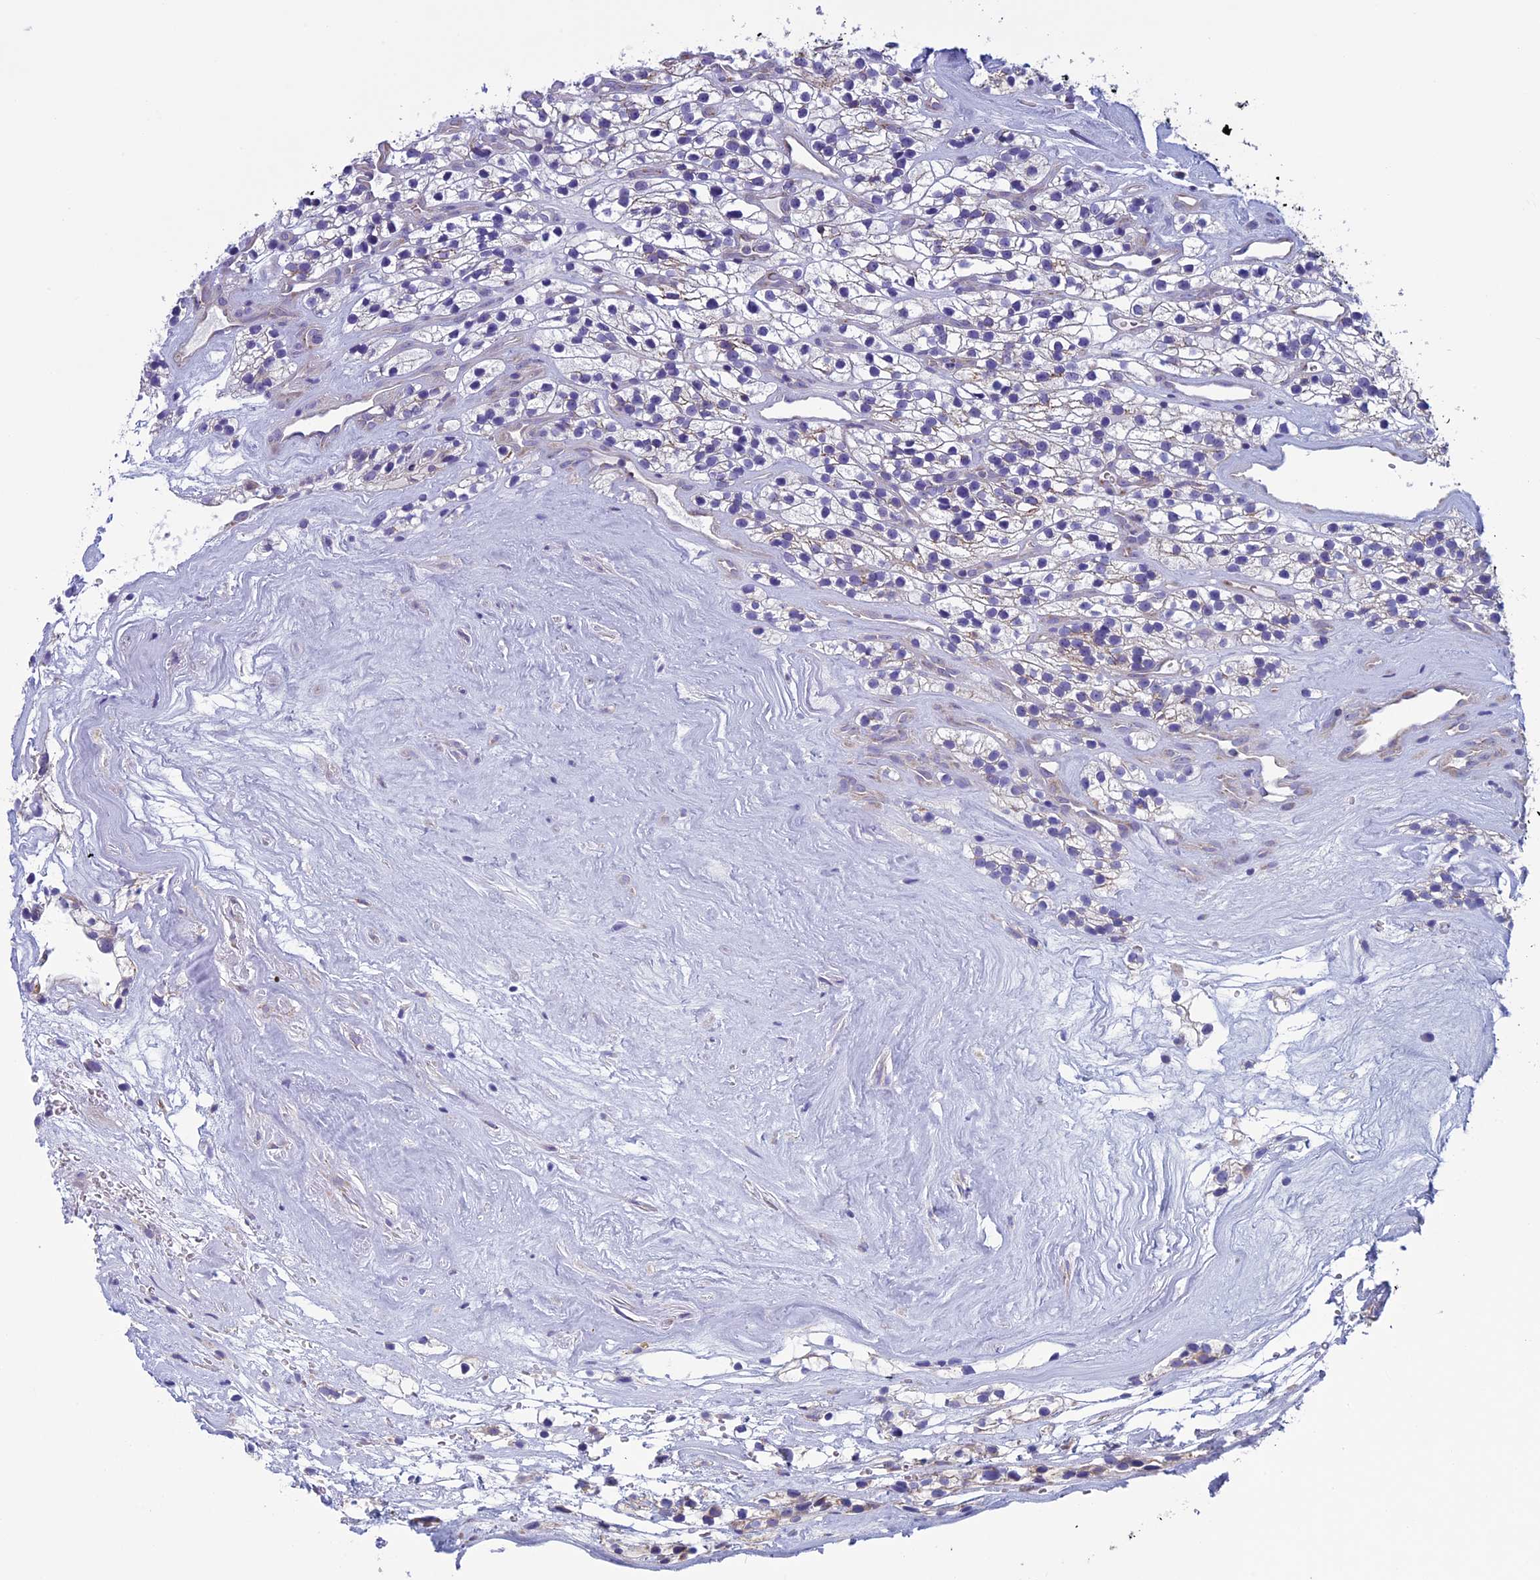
{"staining": {"intensity": "negative", "quantity": "none", "location": "none"}, "tissue": "renal cancer", "cell_type": "Tumor cells", "image_type": "cancer", "snomed": [{"axis": "morphology", "description": "Adenocarcinoma, NOS"}, {"axis": "topography", "description": "Kidney"}], "caption": "Tumor cells are negative for brown protein staining in renal cancer.", "gene": "MFSD12", "patient": {"sex": "female", "age": 57}}